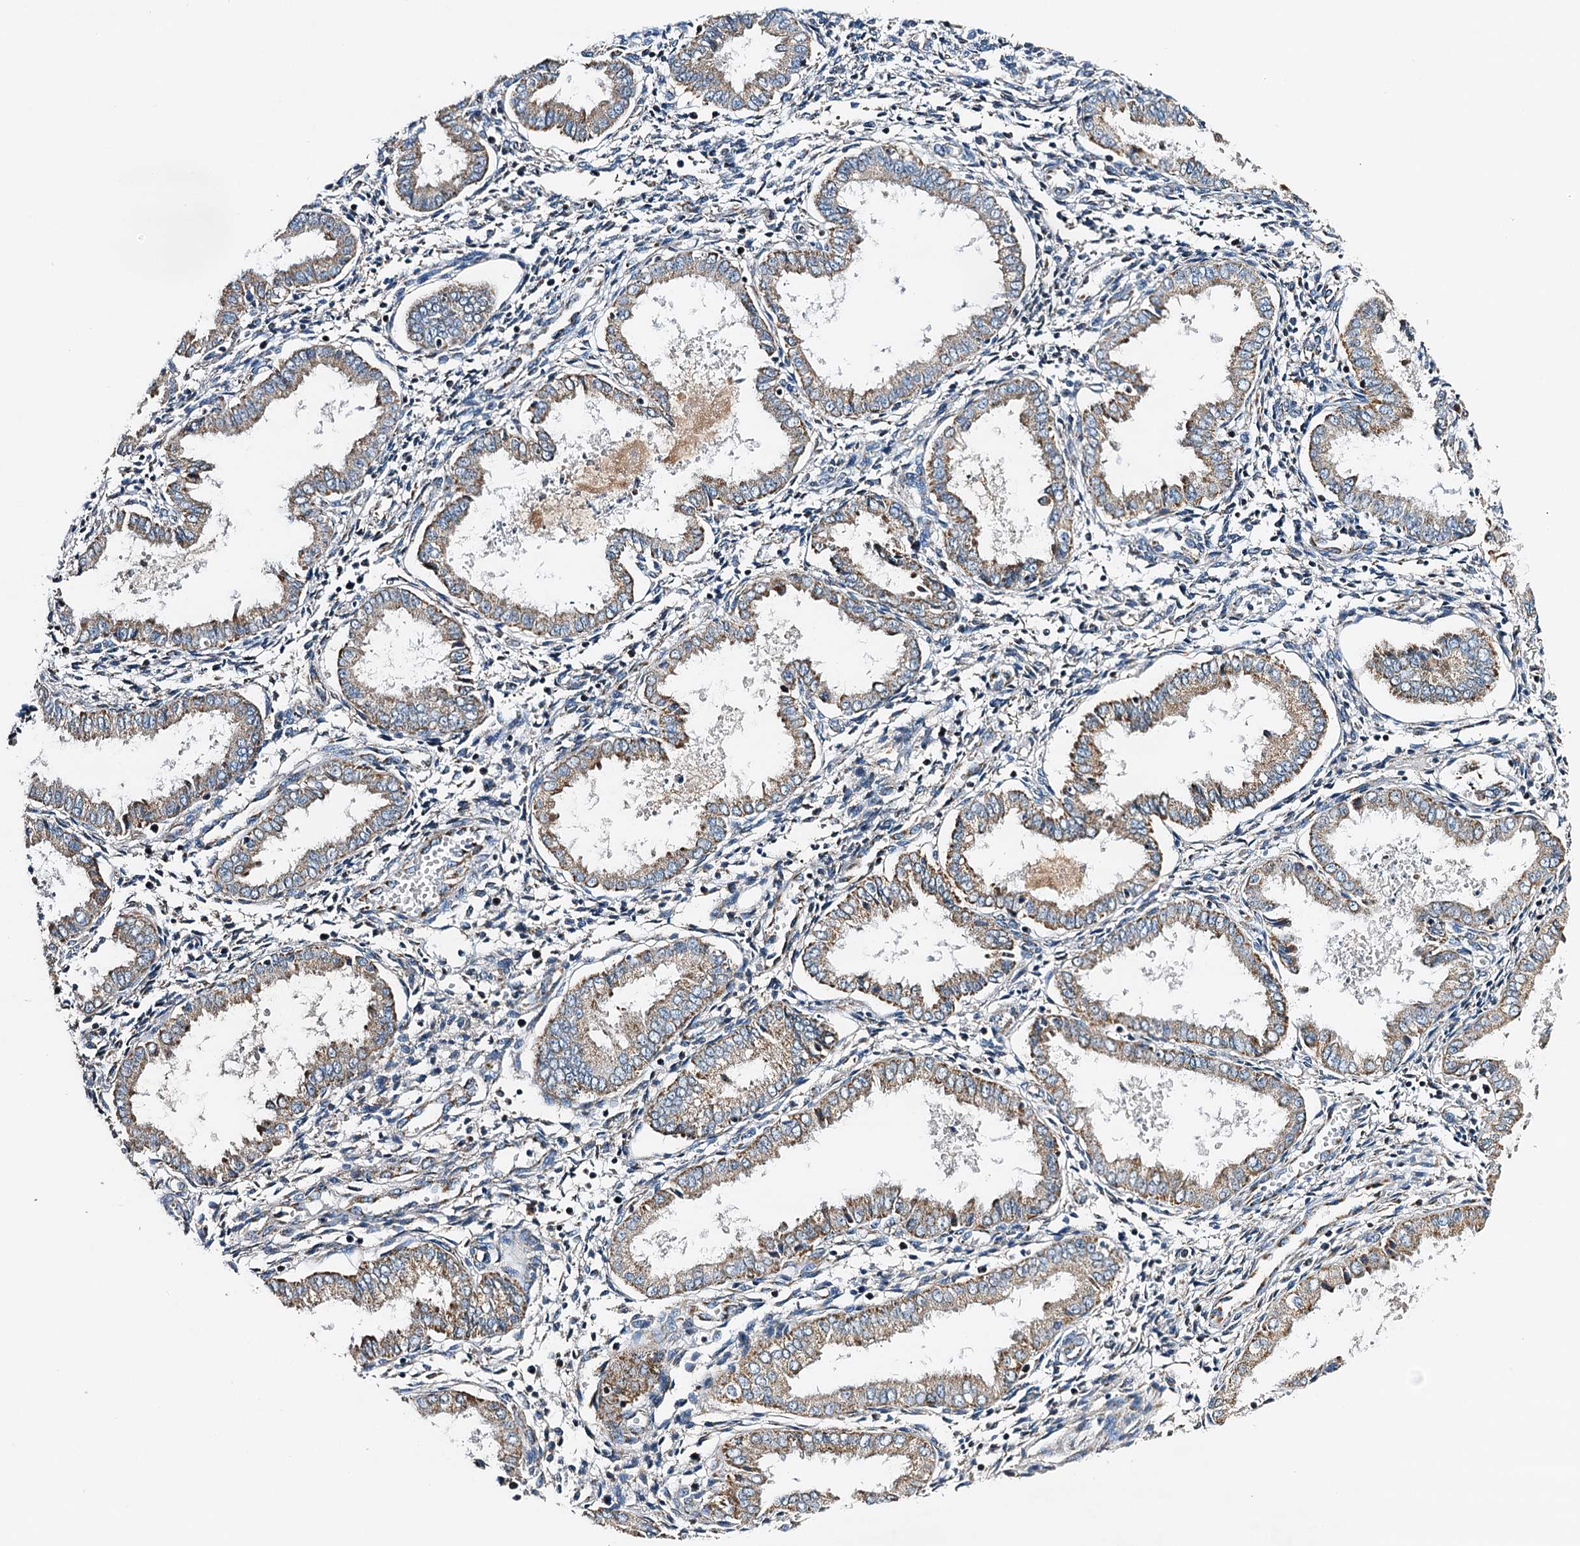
{"staining": {"intensity": "moderate", "quantity": "<25%", "location": "cytoplasmic/membranous"}, "tissue": "endometrium", "cell_type": "Cells in endometrial stroma", "image_type": "normal", "snomed": [{"axis": "morphology", "description": "Normal tissue, NOS"}, {"axis": "topography", "description": "Endometrium"}], "caption": "Endometrium stained with immunohistochemistry (IHC) demonstrates moderate cytoplasmic/membranous expression in approximately <25% of cells in endometrial stroma.", "gene": "POC1A", "patient": {"sex": "female", "age": 33}}